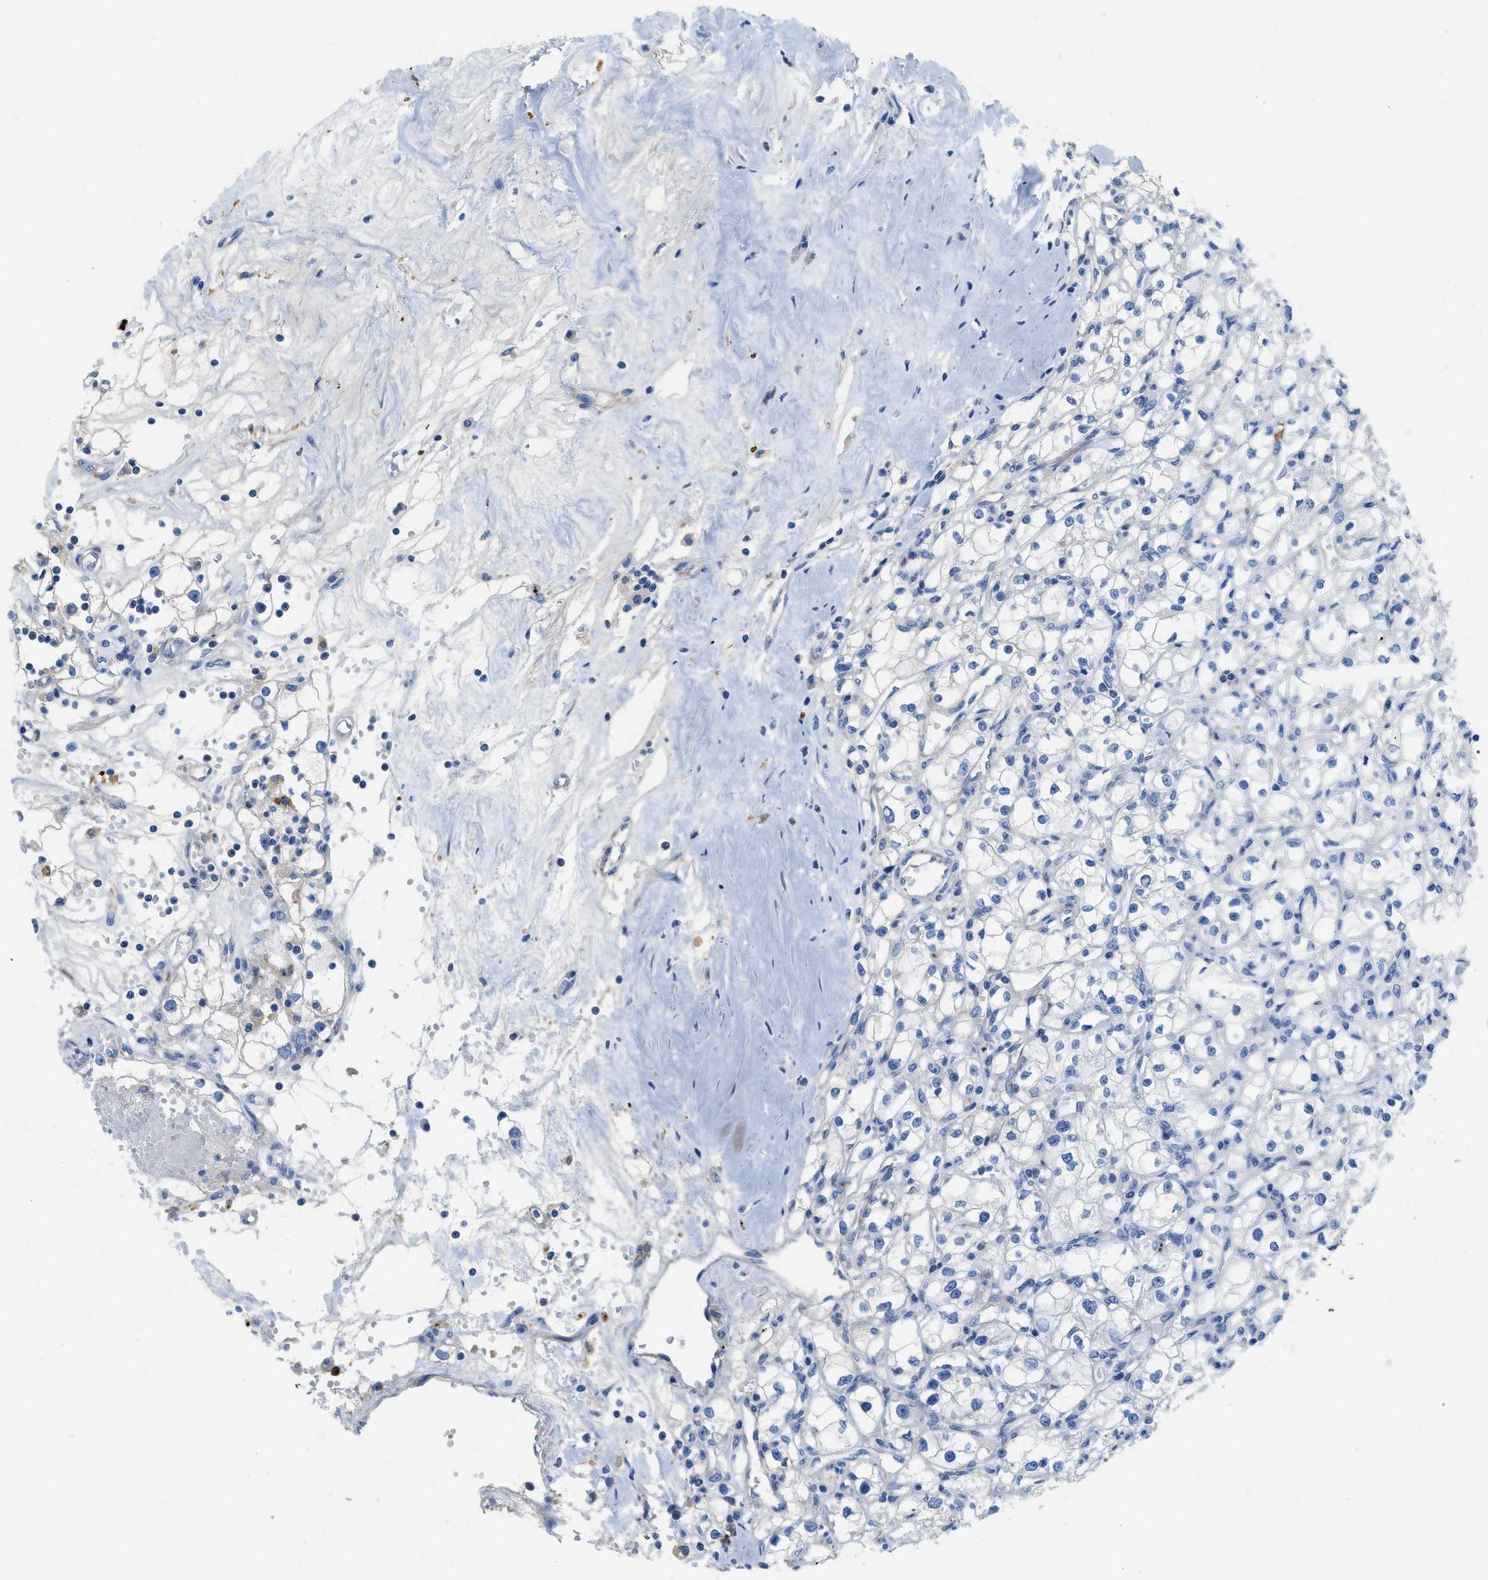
{"staining": {"intensity": "negative", "quantity": "none", "location": "none"}, "tissue": "renal cancer", "cell_type": "Tumor cells", "image_type": "cancer", "snomed": [{"axis": "morphology", "description": "Adenocarcinoma, NOS"}, {"axis": "topography", "description": "Kidney"}], "caption": "A high-resolution micrograph shows immunohistochemistry (IHC) staining of renal adenocarcinoma, which demonstrates no significant expression in tumor cells.", "gene": "XCR1", "patient": {"sex": "male", "age": 56}}